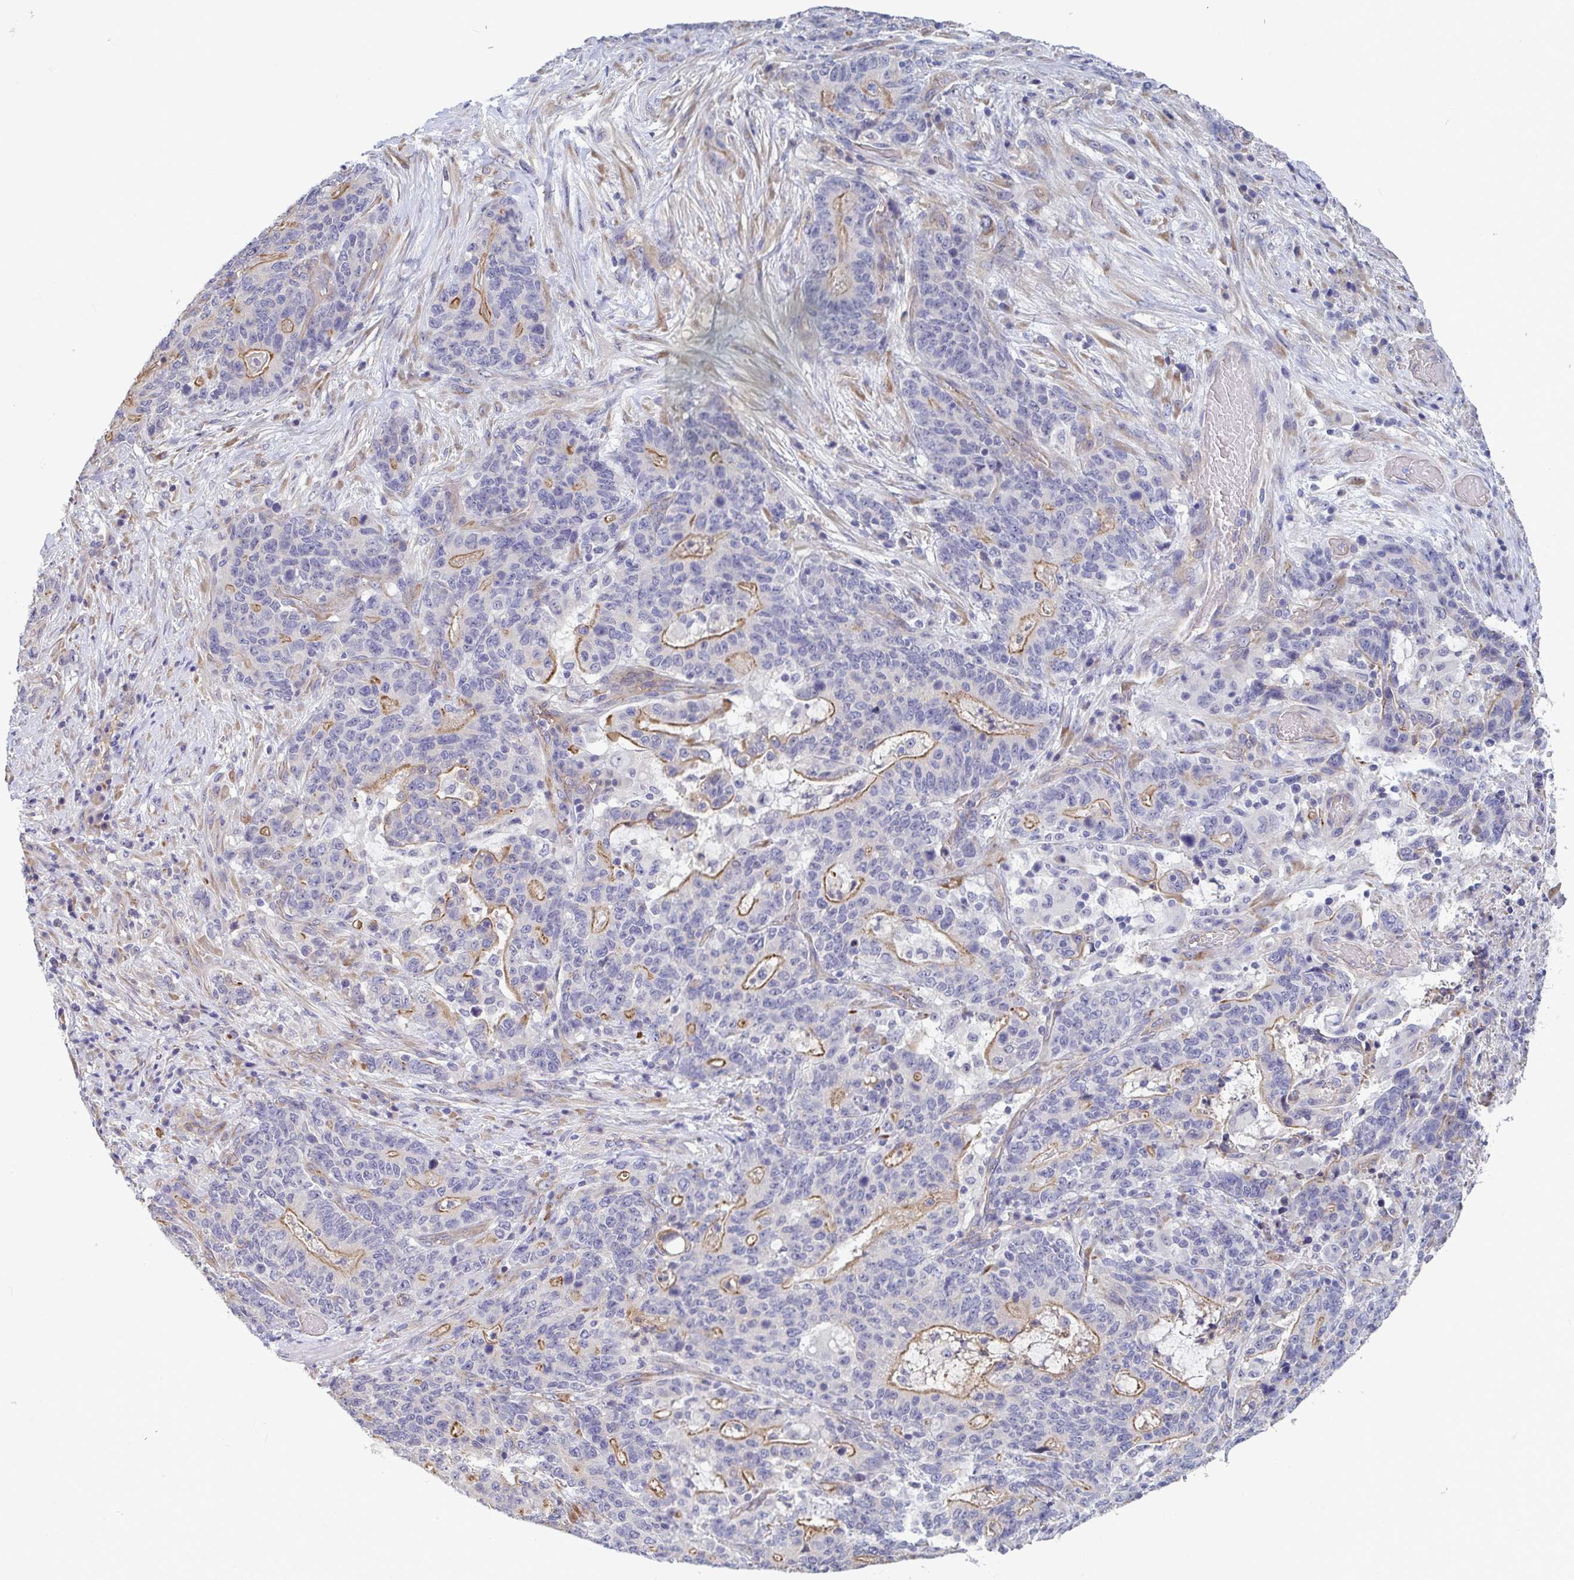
{"staining": {"intensity": "moderate", "quantity": "25%-75%", "location": "cytoplasmic/membranous"}, "tissue": "stomach cancer", "cell_type": "Tumor cells", "image_type": "cancer", "snomed": [{"axis": "morphology", "description": "Normal tissue, NOS"}, {"axis": "morphology", "description": "Adenocarcinoma, NOS"}, {"axis": "topography", "description": "Stomach"}], "caption": "Stomach adenocarcinoma stained for a protein displays moderate cytoplasmic/membranous positivity in tumor cells.", "gene": "ST14", "patient": {"sex": "female", "age": 64}}